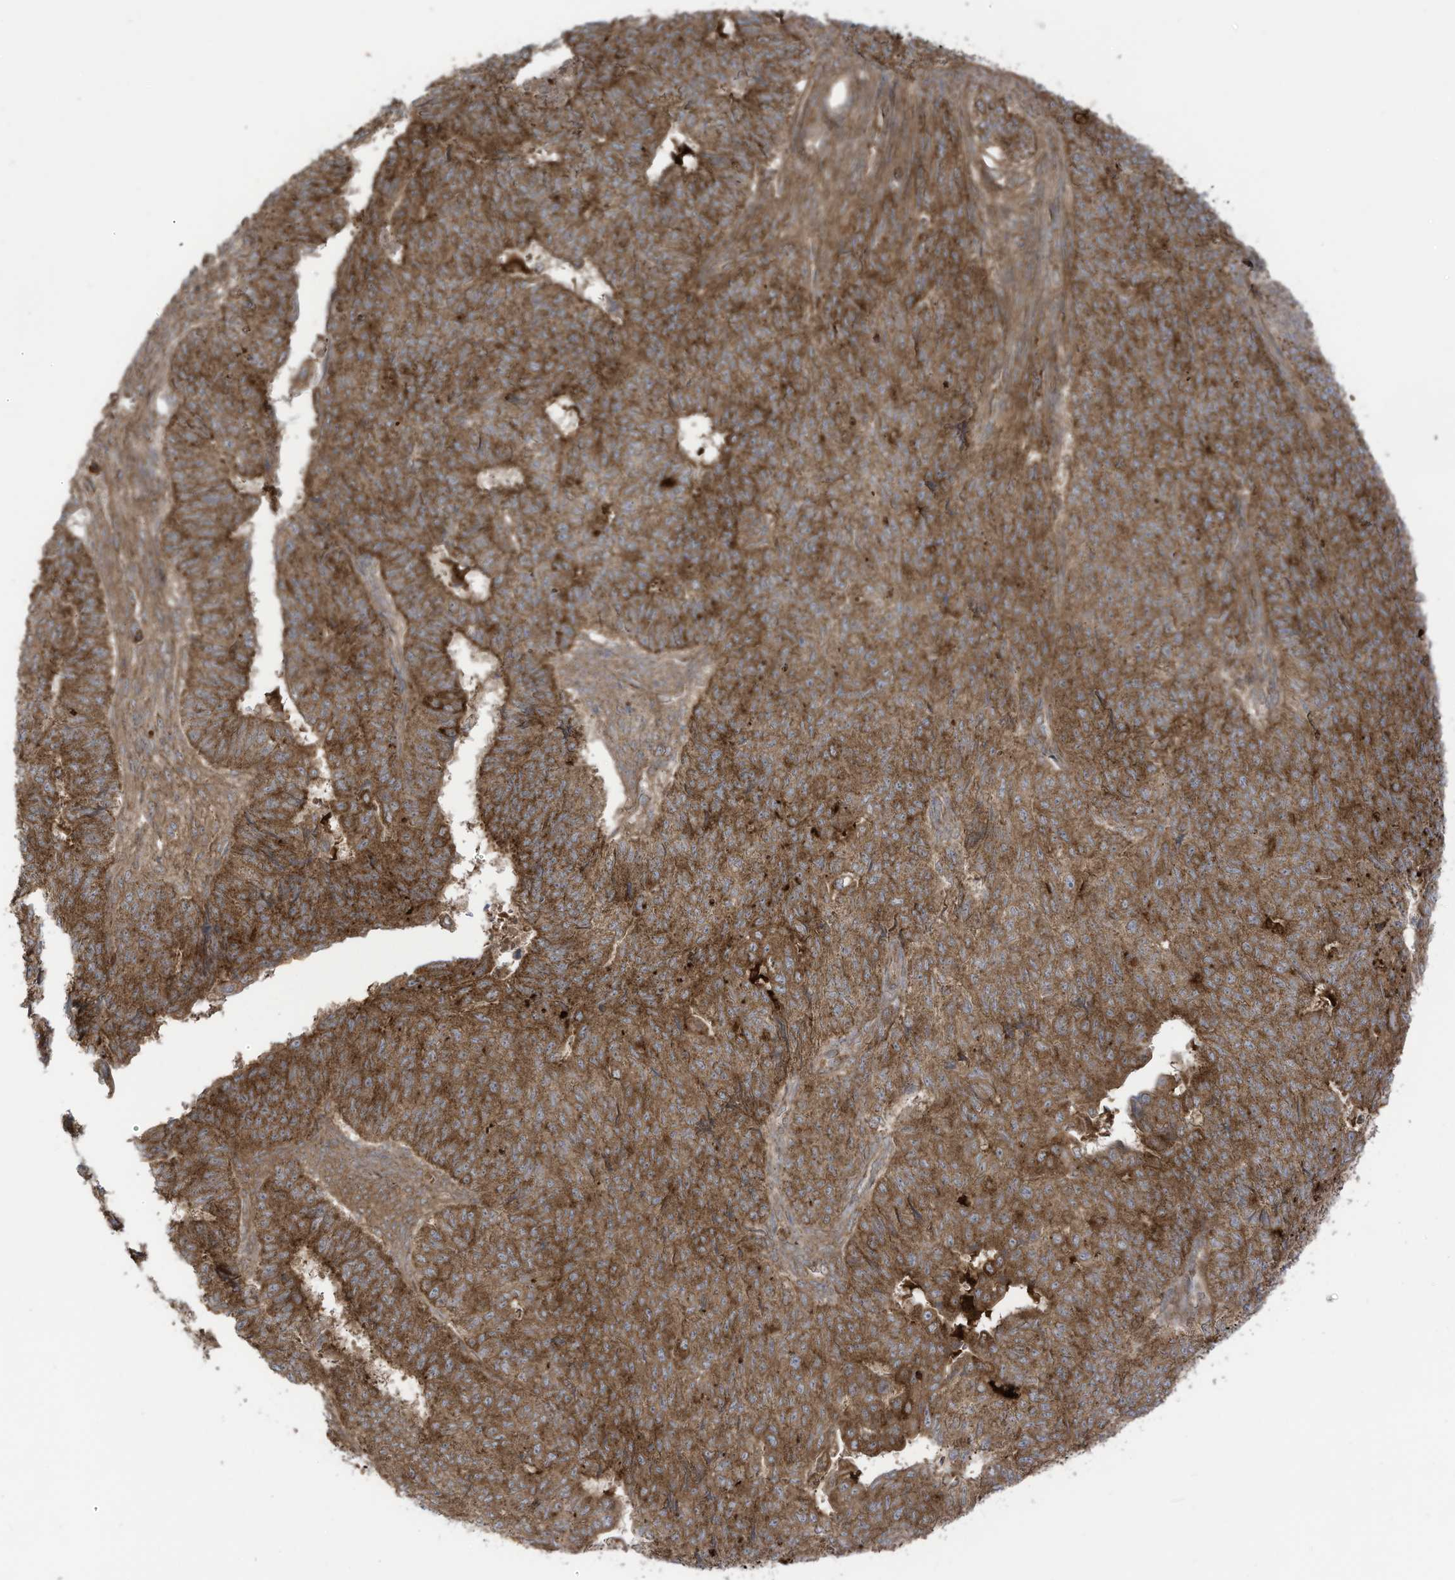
{"staining": {"intensity": "strong", "quantity": ">75%", "location": "cytoplasmic/membranous"}, "tissue": "endometrial cancer", "cell_type": "Tumor cells", "image_type": "cancer", "snomed": [{"axis": "morphology", "description": "Adenocarcinoma, NOS"}, {"axis": "topography", "description": "Endometrium"}], "caption": "Immunohistochemical staining of endometrial adenocarcinoma demonstrates high levels of strong cytoplasmic/membranous positivity in approximately >75% of tumor cells.", "gene": "REPS1", "patient": {"sex": "female", "age": 32}}